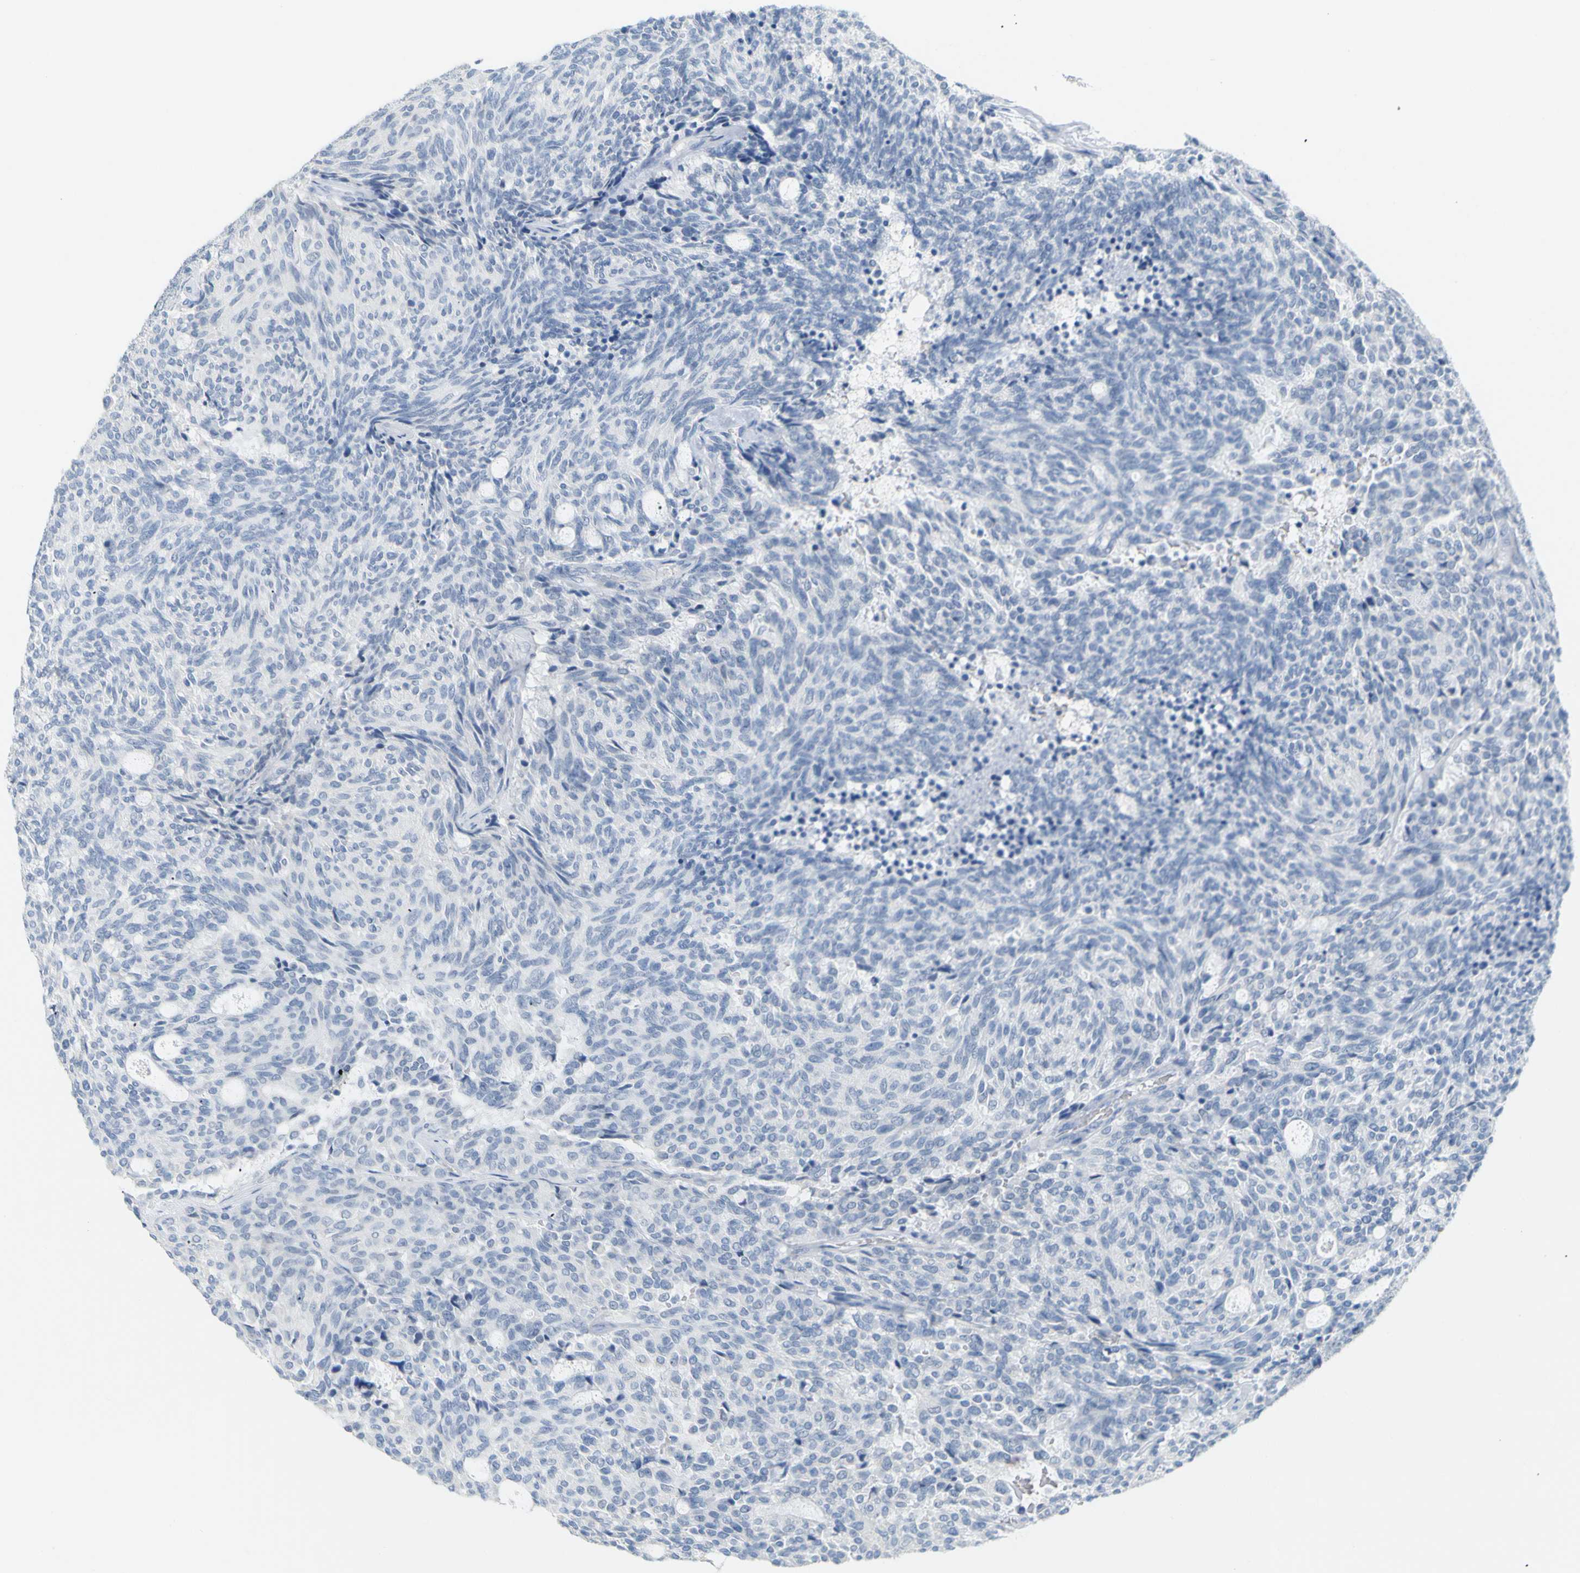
{"staining": {"intensity": "negative", "quantity": "none", "location": "none"}, "tissue": "carcinoid", "cell_type": "Tumor cells", "image_type": "cancer", "snomed": [{"axis": "morphology", "description": "Carcinoid, malignant, NOS"}, {"axis": "topography", "description": "Pancreas"}], "caption": "Protein analysis of carcinoid demonstrates no significant positivity in tumor cells.", "gene": "OPN1SW", "patient": {"sex": "female", "age": 54}}